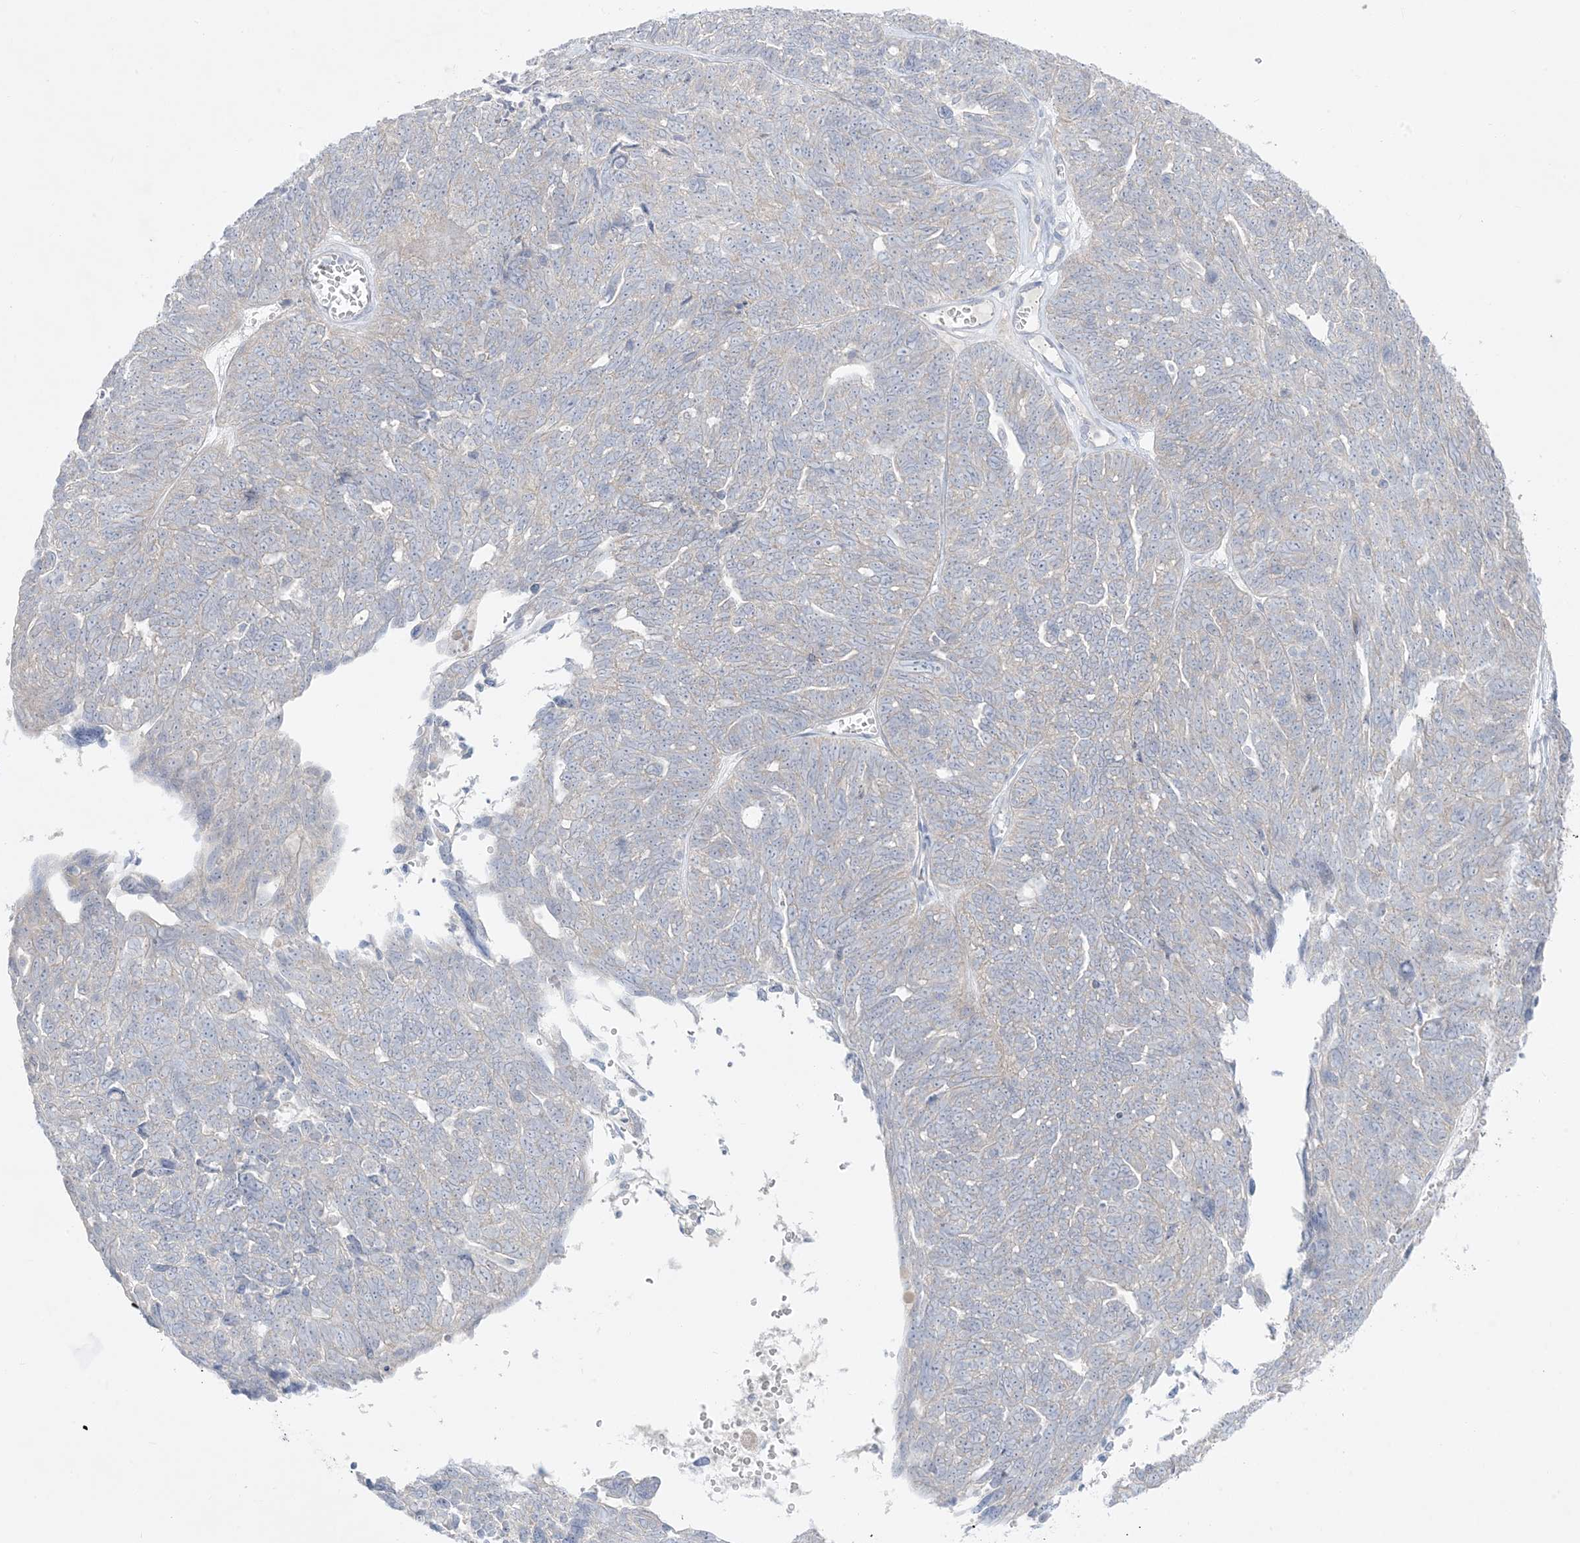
{"staining": {"intensity": "negative", "quantity": "none", "location": "none"}, "tissue": "ovarian cancer", "cell_type": "Tumor cells", "image_type": "cancer", "snomed": [{"axis": "morphology", "description": "Cystadenocarcinoma, serous, NOS"}, {"axis": "topography", "description": "Ovary"}], "caption": "Tumor cells show no significant positivity in ovarian cancer (serous cystadenocarcinoma).", "gene": "FAM184A", "patient": {"sex": "female", "age": 79}}